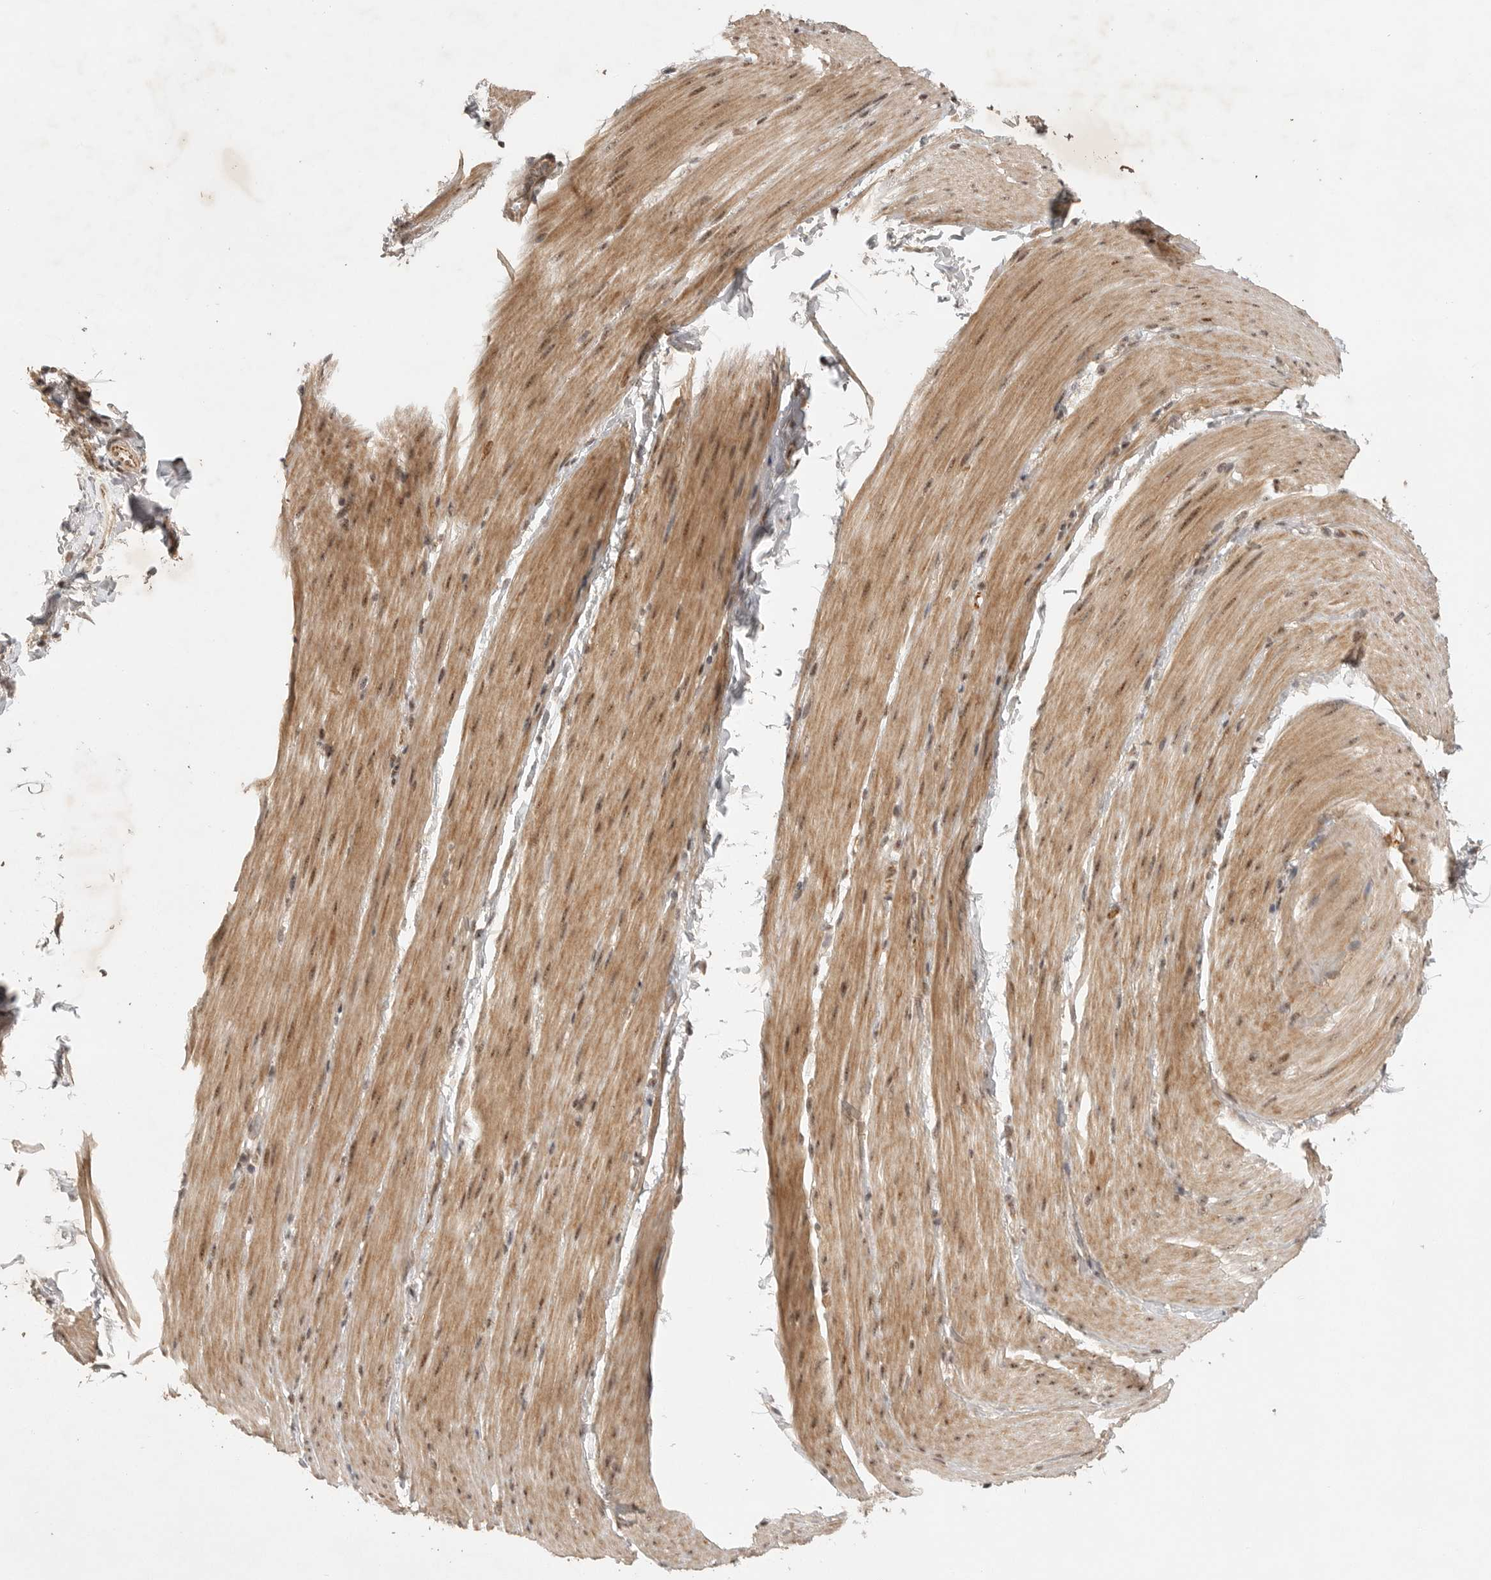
{"staining": {"intensity": "moderate", "quantity": ">75%", "location": "cytoplasmic/membranous,nuclear"}, "tissue": "smooth muscle", "cell_type": "Smooth muscle cells", "image_type": "normal", "snomed": [{"axis": "morphology", "description": "Normal tissue, NOS"}, {"axis": "topography", "description": "Smooth muscle"}, {"axis": "topography", "description": "Small intestine"}], "caption": "Moderate cytoplasmic/membranous,nuclear staining is seen in about >75% of smooth muscle cells in benign smooth muscle. Nuclei are stained in blue.", "gene": "POMP", "patient": {"sex": "female", "age": 84}}